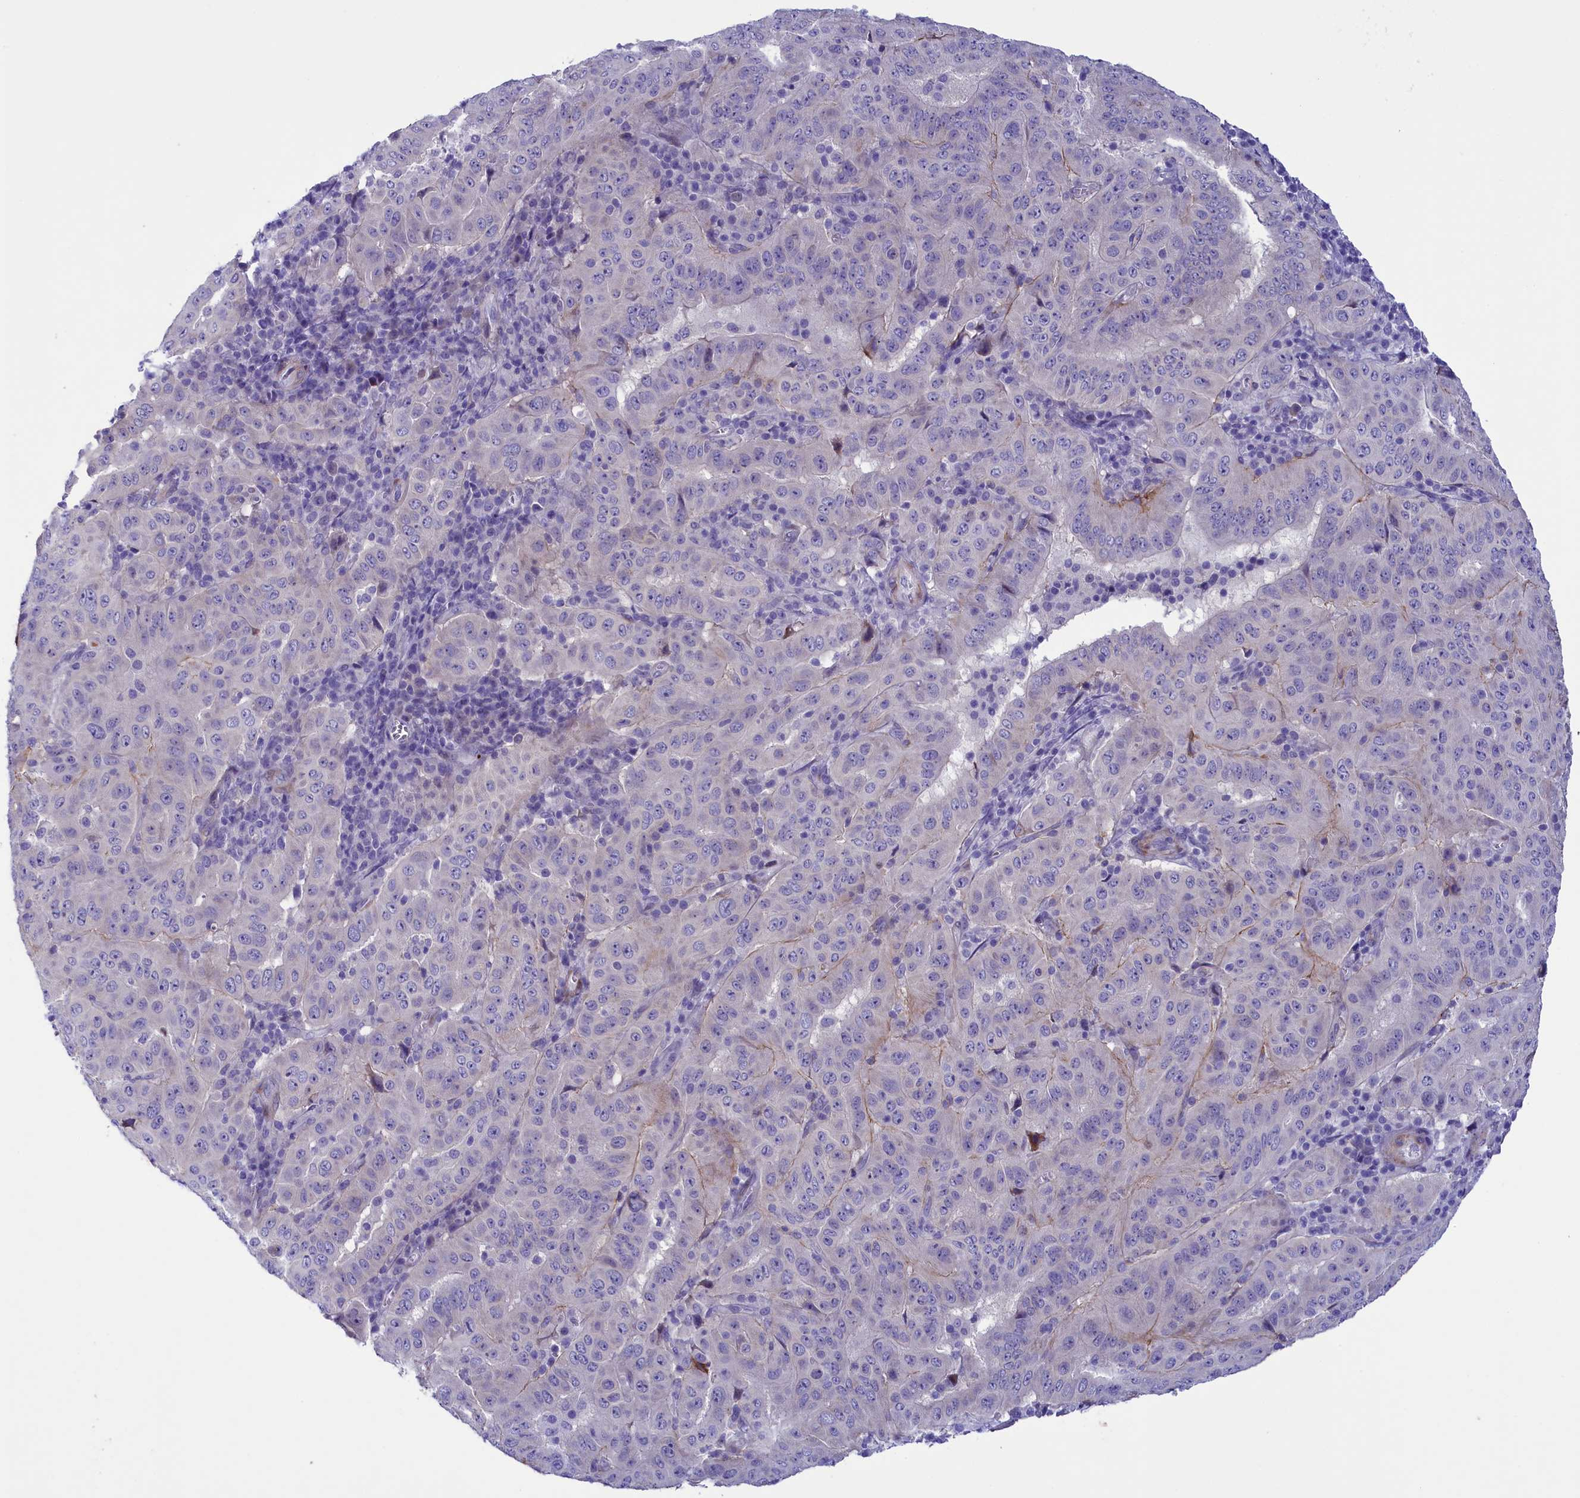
{"staining": {"intensity": "negative", "quantity": "none", "location": "none"}, "tissue": "pancreatic cancer", "cell_type": "Tumor cells", "image_type": "cancer", "snomed": [{"axis": "morphology", "description": "Adenocarcinoma, NOS"}, {"axis": "topography", "description": "Pancreas"}], "caption": "This is an immunohistochemistry (IHC) micrograph of pancreatic adenocarcinoma. There is no staining in tumor cells.", "gene": "LOXL1", "patient": {"sex": "male", "age": 63}}